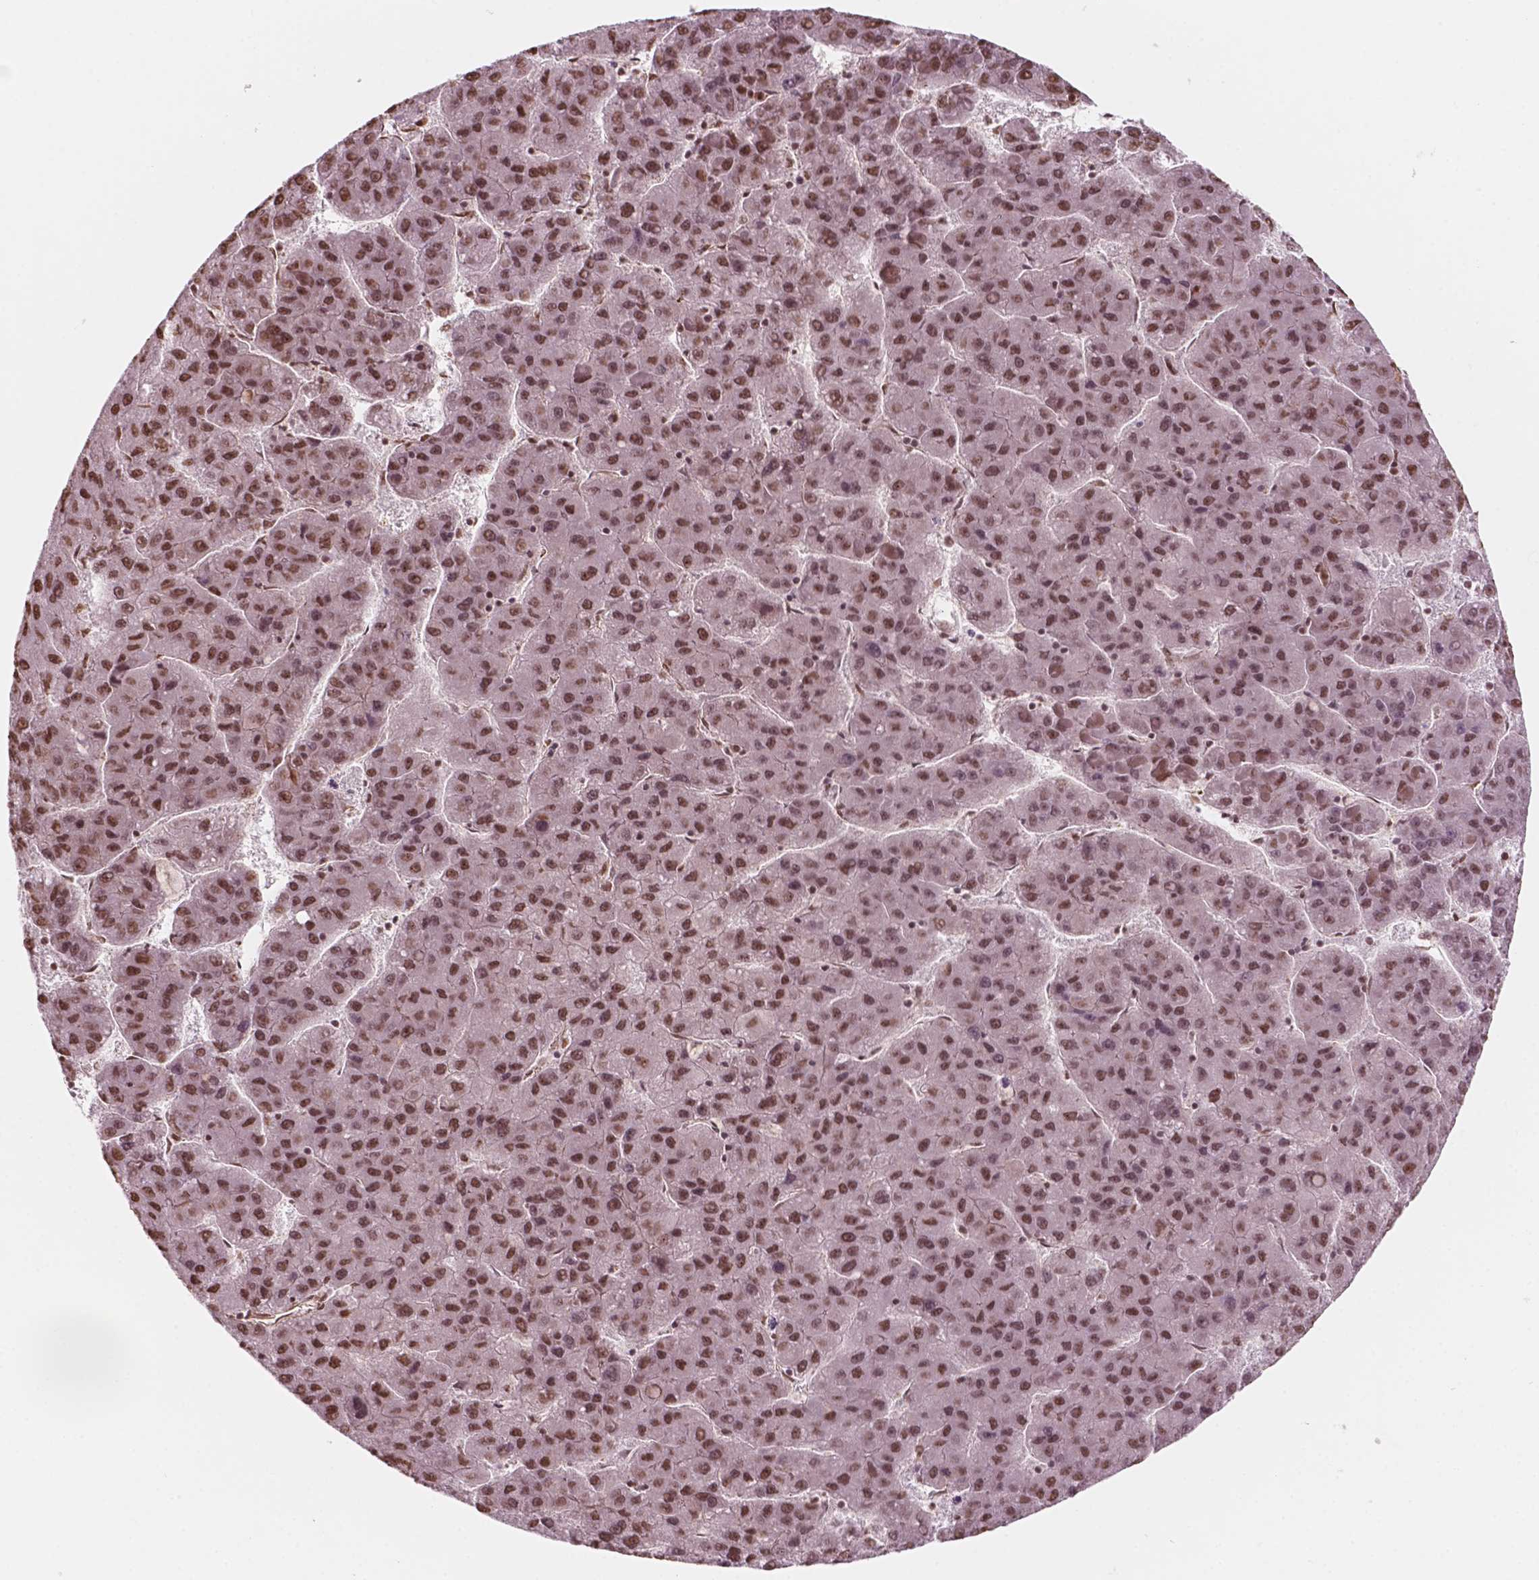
{"staining": {"intensity": "moderate", "quantity": ">75%", "location": "nuclear"}, "tissue": "liver cancer", "cell_type": "Tumor cells", "image_type": "cancer", "snomed": [{"axis": "morphology", "description": "Carcinoma, Hepatocellular, NOS"}, {"axis": "topography", "description": "Liver"}], "caption": "Immunohistochemistry staining of liver cancer (hepatocellular carcinoma), which exhibits medium levels of moderate nuclear staining in approximately >75% of tumor cells indicating moderate nuclear protein positivity. The staining was performed using DAB (brown) for protein detection and nuclei were counterstained in hematoxylin (blue).", "gene": "GTF3C5", "patient": {"sex": "female", "age": 82}}